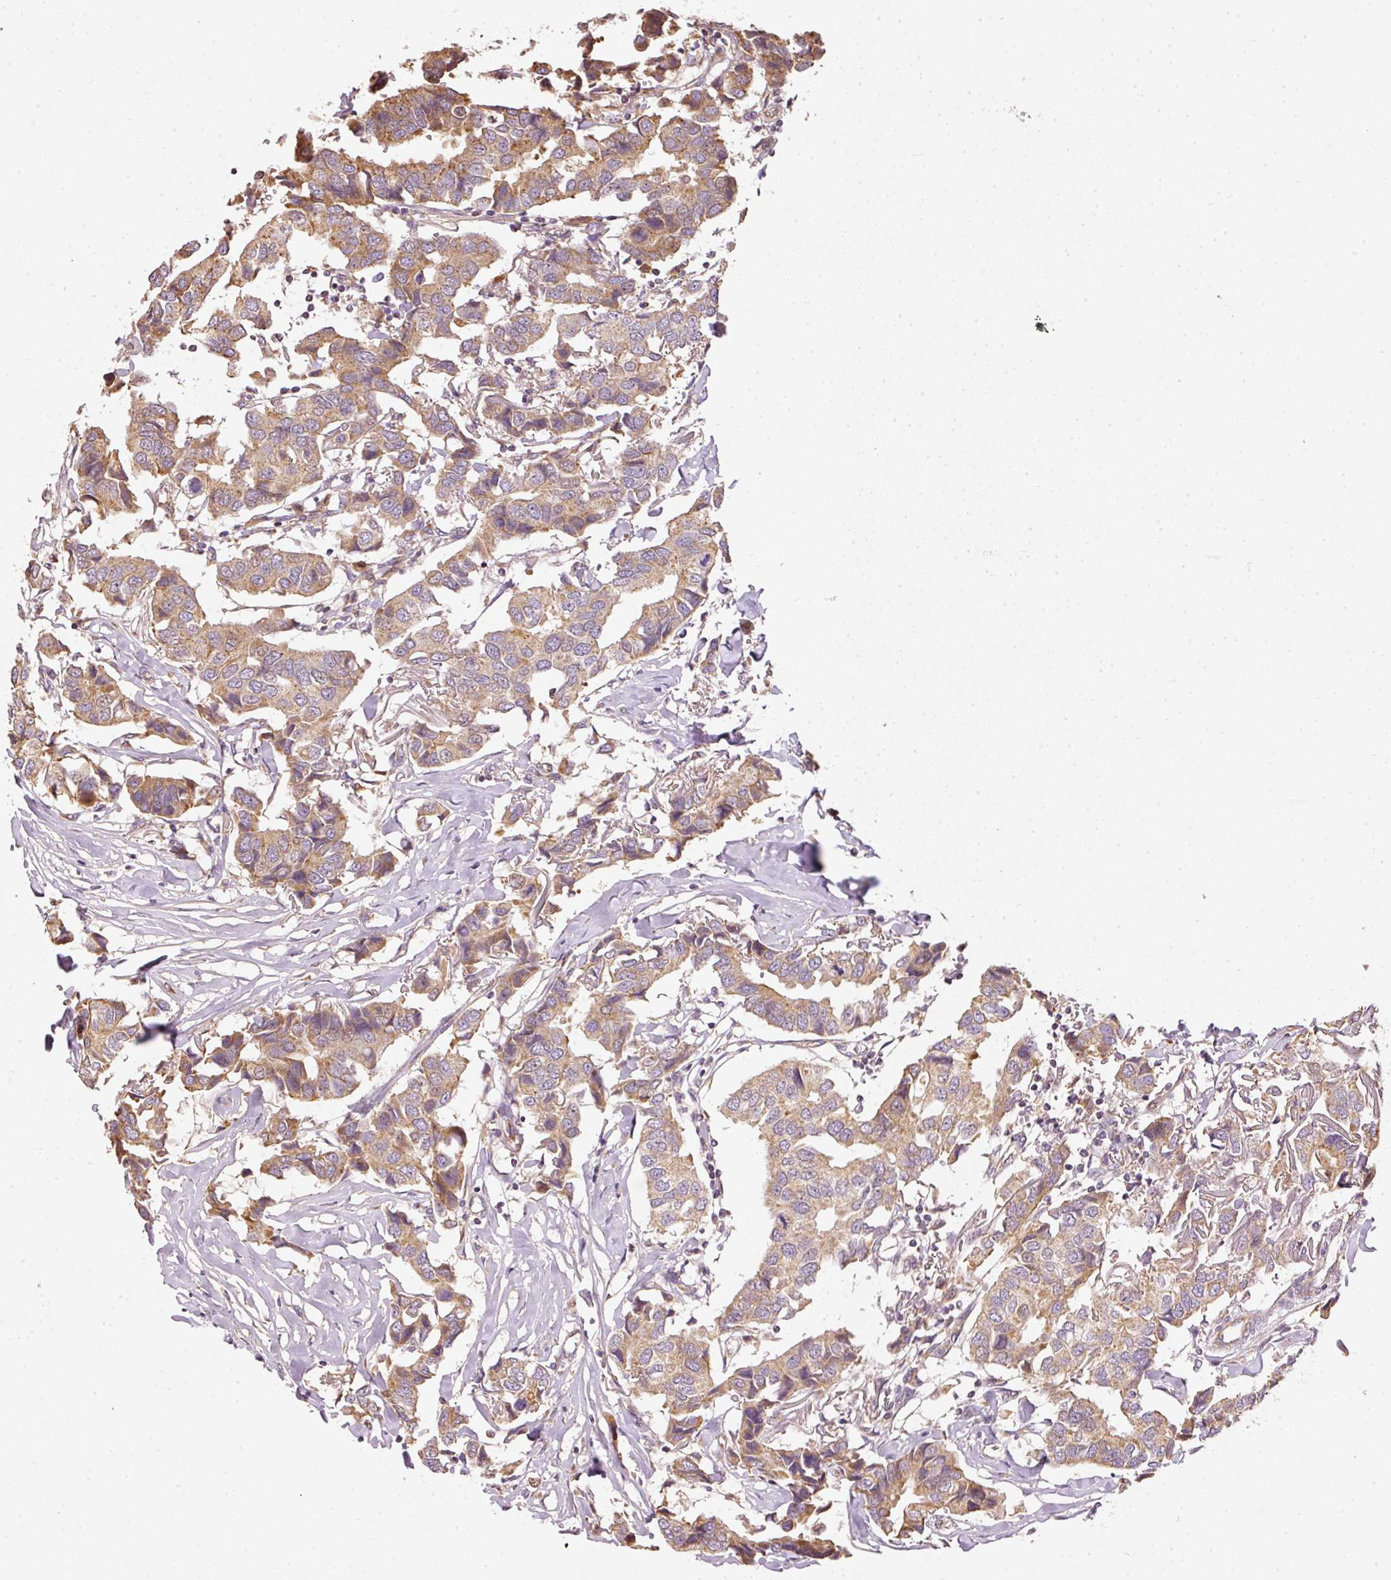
{"staining": {"intensity": "moderate", "quantity": ">75%", "location": "cytoplasmic/membranous"}, "tissue": "breast cancer", "cell_type": "Tumor cells", "image_type": "cancer", "snomed": [{"axis": "morphology", "description": "Duct carcinoma"}, {"axis": "topography", "description": "Breast"}], "caption": "A brown stain shows moderate cytoplasmic/membranous expression of a protein in breast cancer (infiltrating ductal carcinoma) tumor cells.", "gene": "MTHFD1L", "patient": {"sex": "female", "age": 80}}